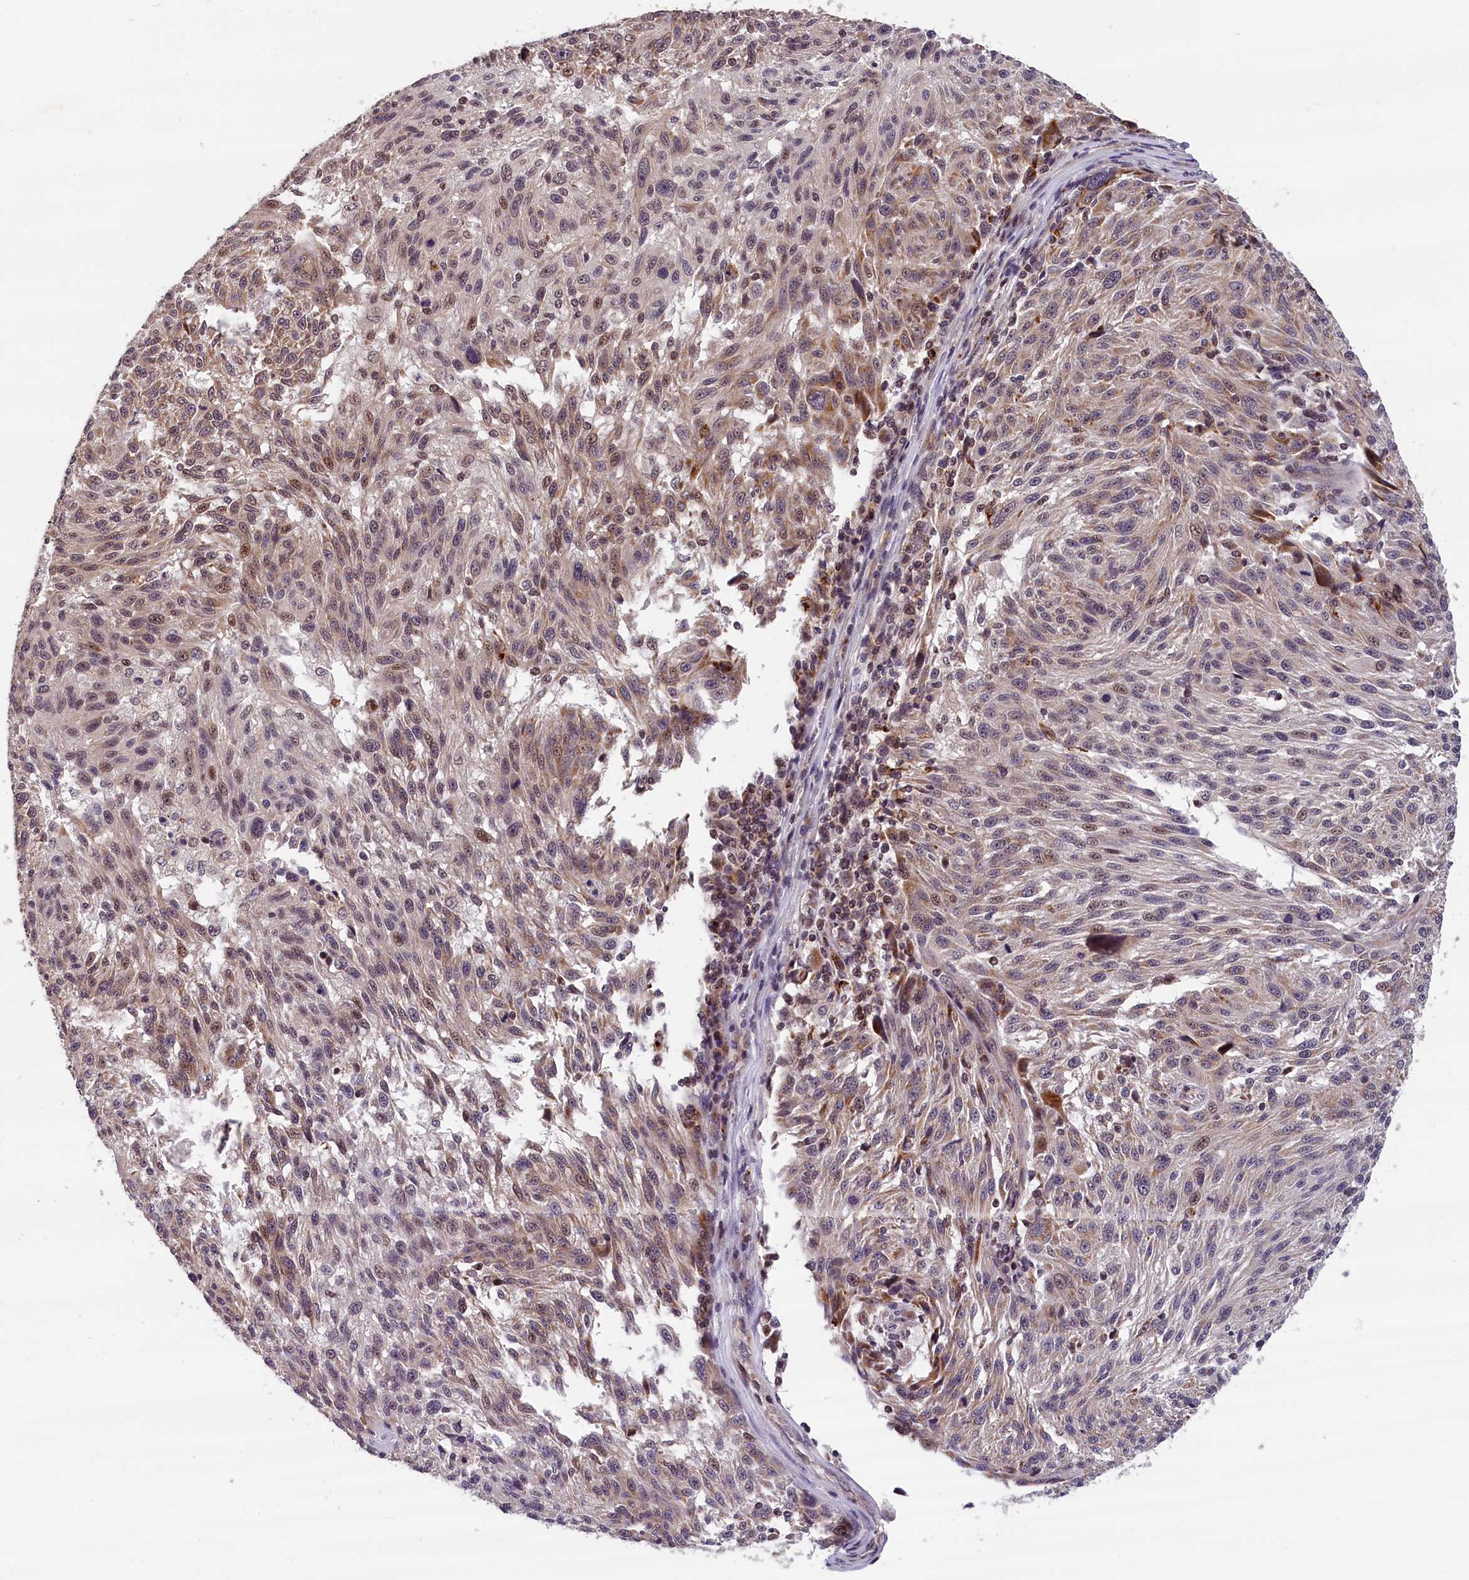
{"staining": {"intensity": "weak", "quantity": "25%-75%", "location": "cytoplasmic/membranous,nuclear"}, "tissue": "melanoma", "cell_type": "Tumor cells", "image_type": "cancer", "snomed": [{"axis": "morphology", "description": "Malignant melanoma, NOS"}, {"axis": "topography", "description": "Skin"}], "caption": "The photomicrograph shows a brown stain indicating the presence of a protein in the cytoplasmic/membranous and nuclear of tumor cells in melanoma.", "gene": "KCNK6", "patient": {"sex": "male", "age": 53}}